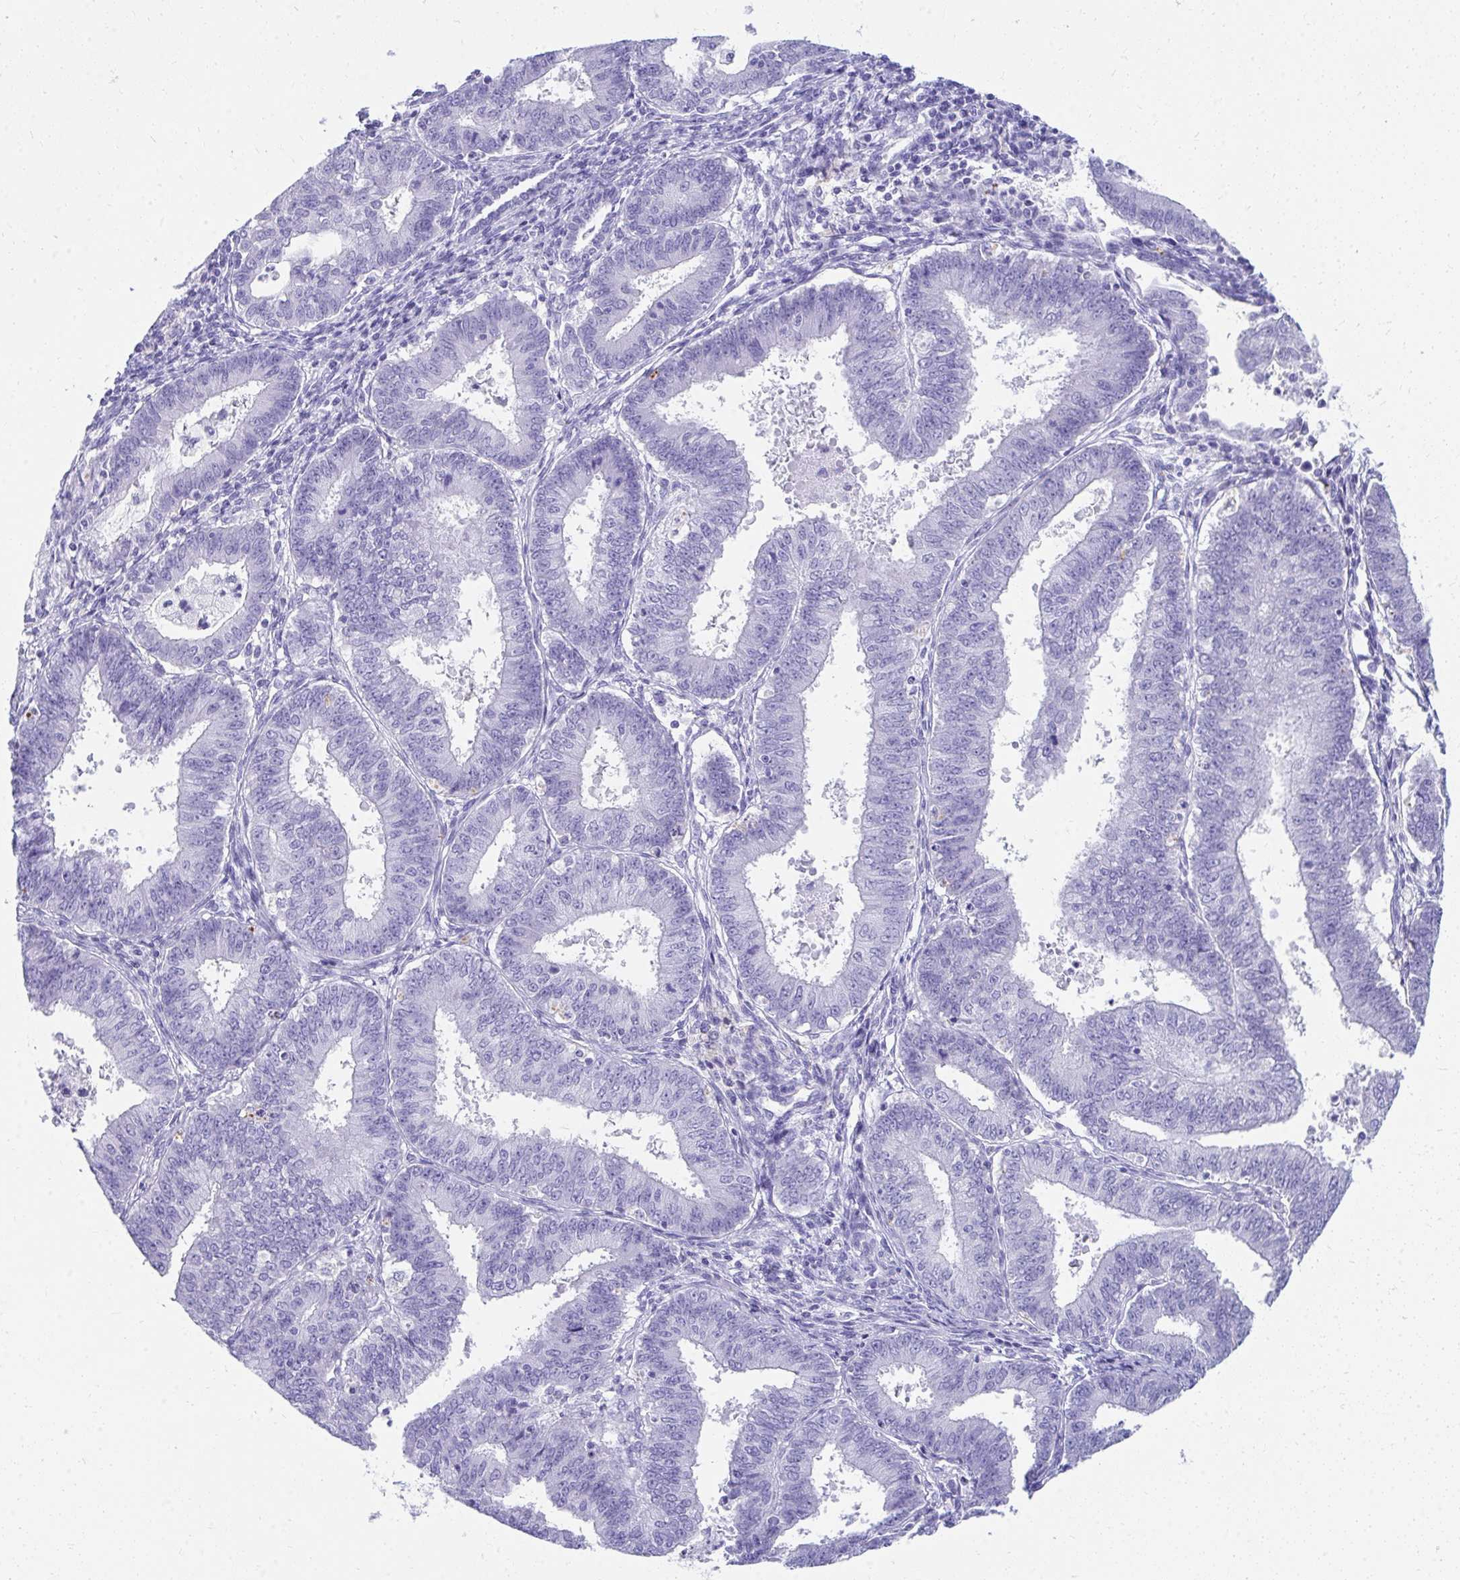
{"staining": {"intensity": "negative", "quantity": "none", "location": "none"}, "tissue": "endometrial cancer", "cell_type": "Tumor cells", "image_type": "cancer", "snomed": [{"axis": "morphology", "description": "Adenocarcinoma, NOS"}, {"axis": "topography", "description": "Endometrium"}], "caption": "Human endometrial cancer (adenocarcinoma) stained for a protein using immunohistochemistry (IHC) exhibits no expression in tumor cells.", "gene": "SEC14L3", "patient": {"sex": "female", "age": 73}}